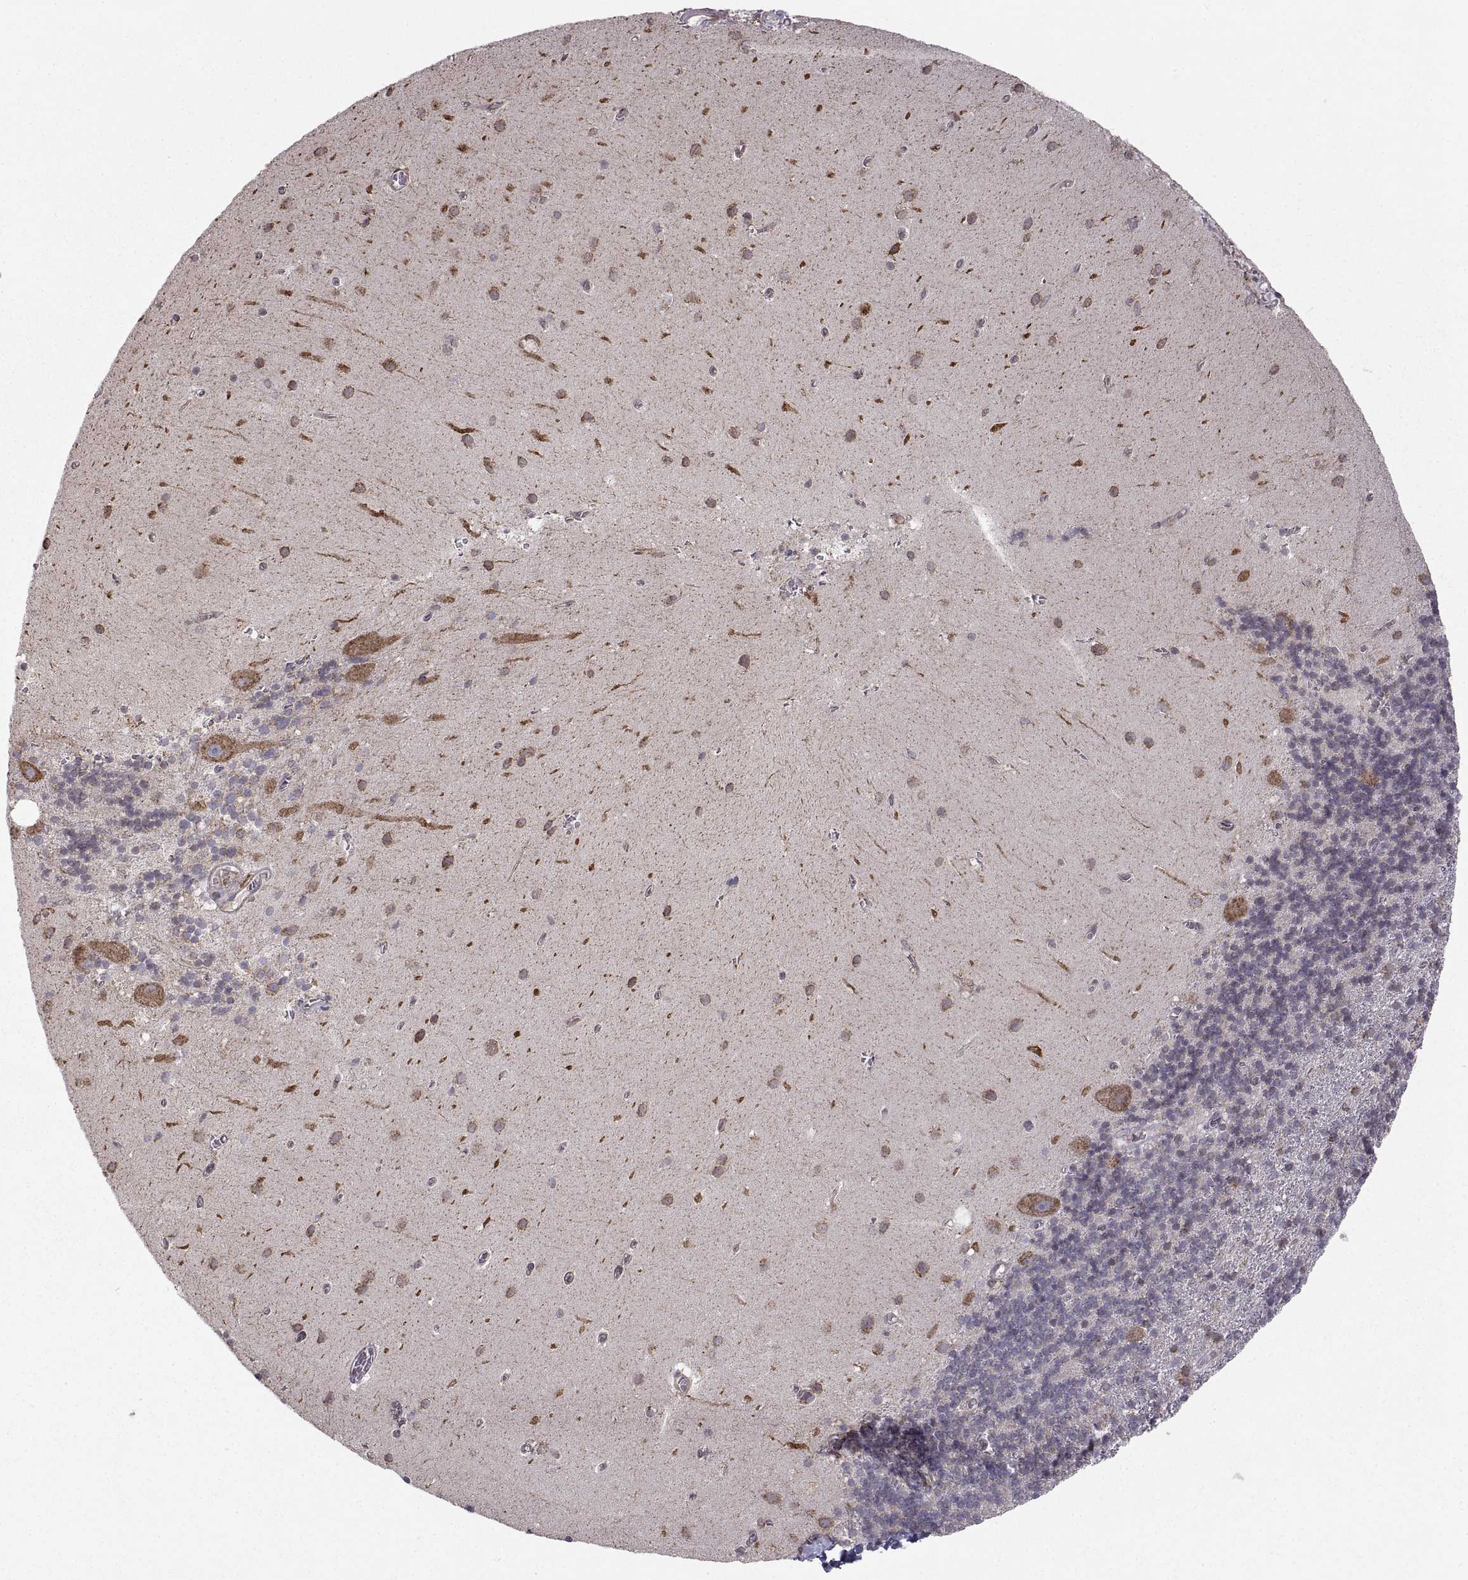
{"staining": {"intensity": "negative", "quantity": "none", "location": "none"}, "tissue": "cerebellum", "cell_type": "Cells in granular layer", "image_type": "normal", "snomed": [{"axis": "morphology", "description": "Normal tissue, NOS"}, {"axis": "topography", "description": "Cerebellum"}], "caption": "Immunohistochemical staining of unremarkable cerebellum exhibits no significant expression in cells in granular layer.", "gene": "PDIA3", "patient": {"sex": "male", "age": 70}}